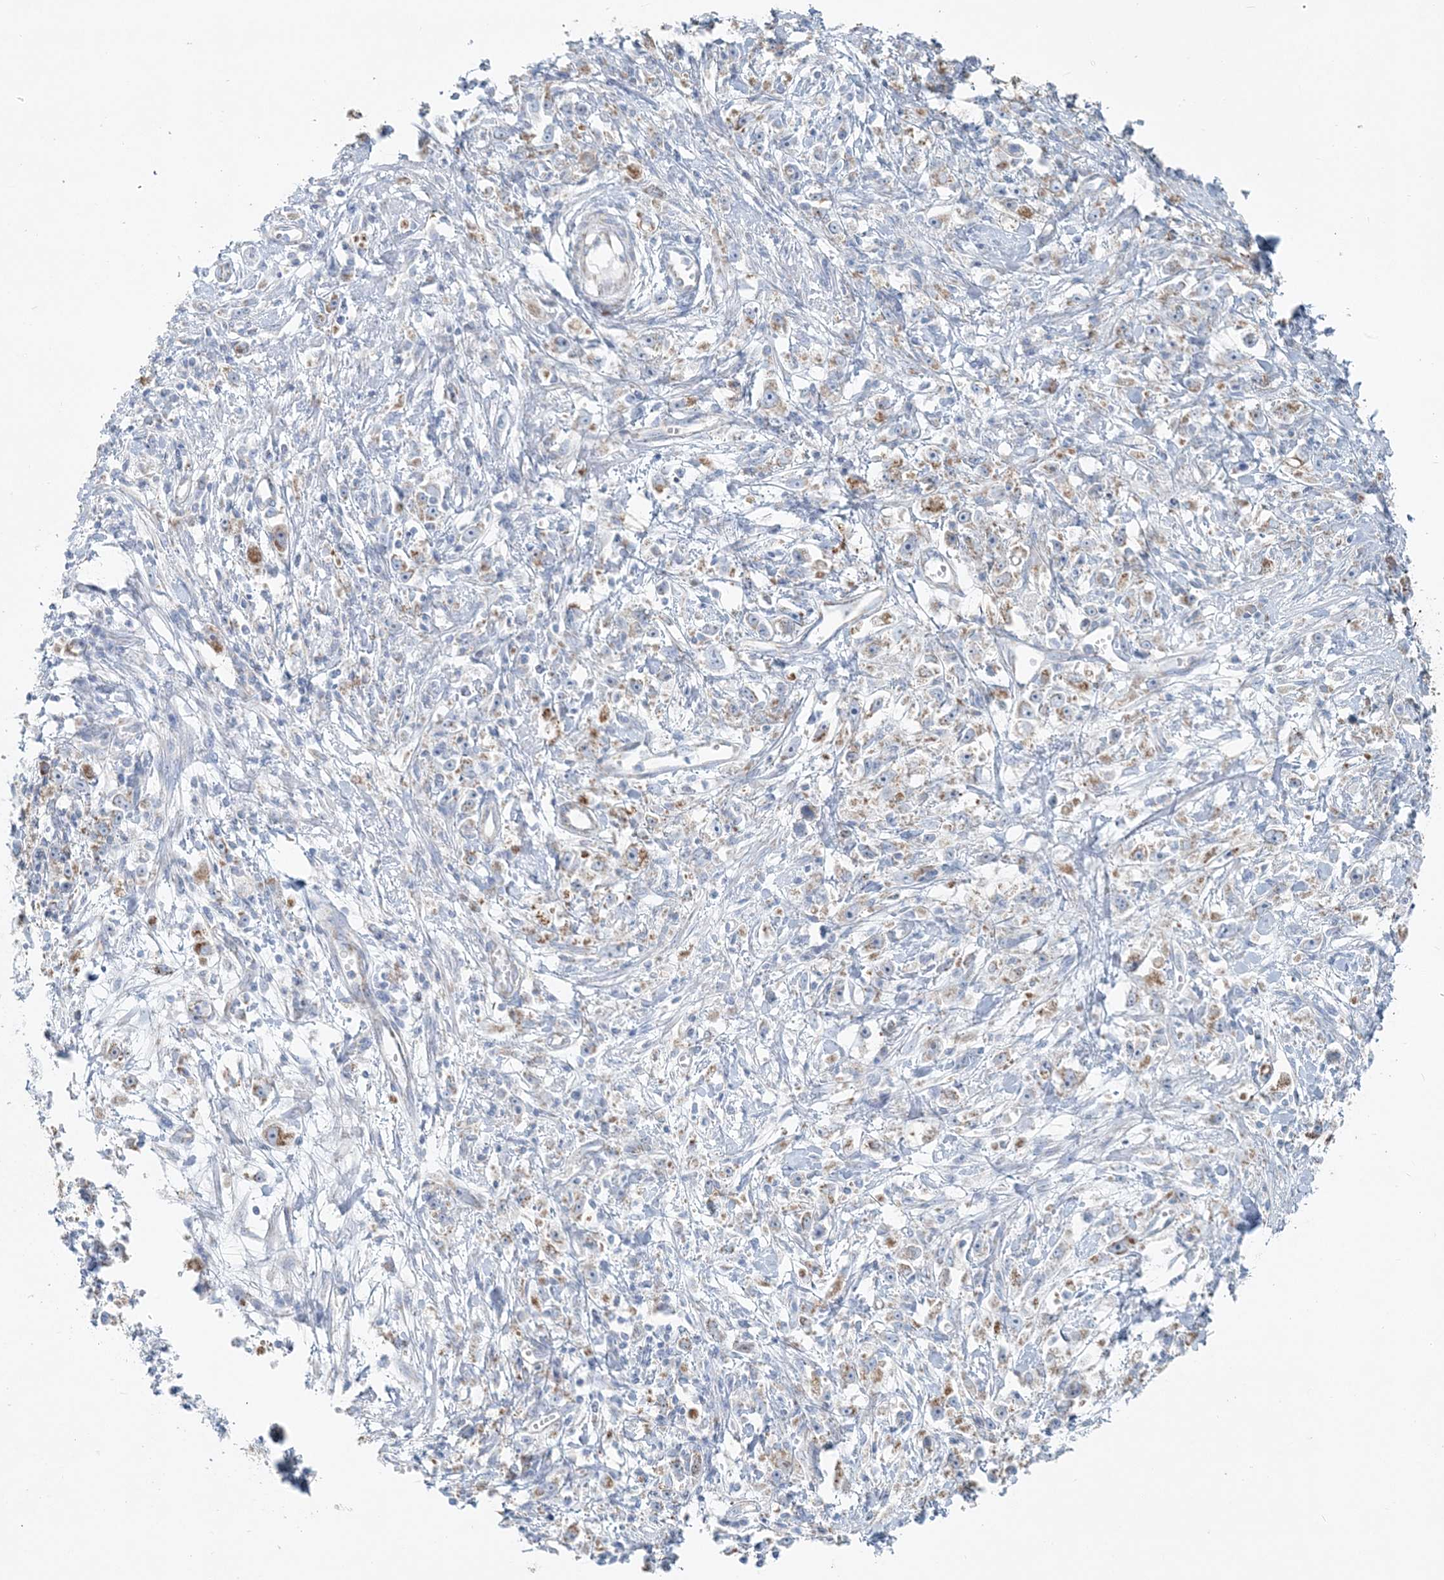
{"staining": {"intensity": "moderate", "quantity": "25%-75%", "location": "cytoplasmic/membranous"}, "tissue": "stomach cancer", "cell_type": "Tumor cells", "image_type": "cancer", "snomed": [{"axis": "morphology", "description": "Adenocarcinoma, NOS"}, {"axis": "topography", "description": "Stomach"}], "caption": "Immunohistochemical staining of stomach cancer demonstrates medium levels of moderate cytoplasmic/membranous expression in approximately 25%-75% of tumor cells.", "gene": "PCCB", "patient": {"sex": "female", "age": 59}}